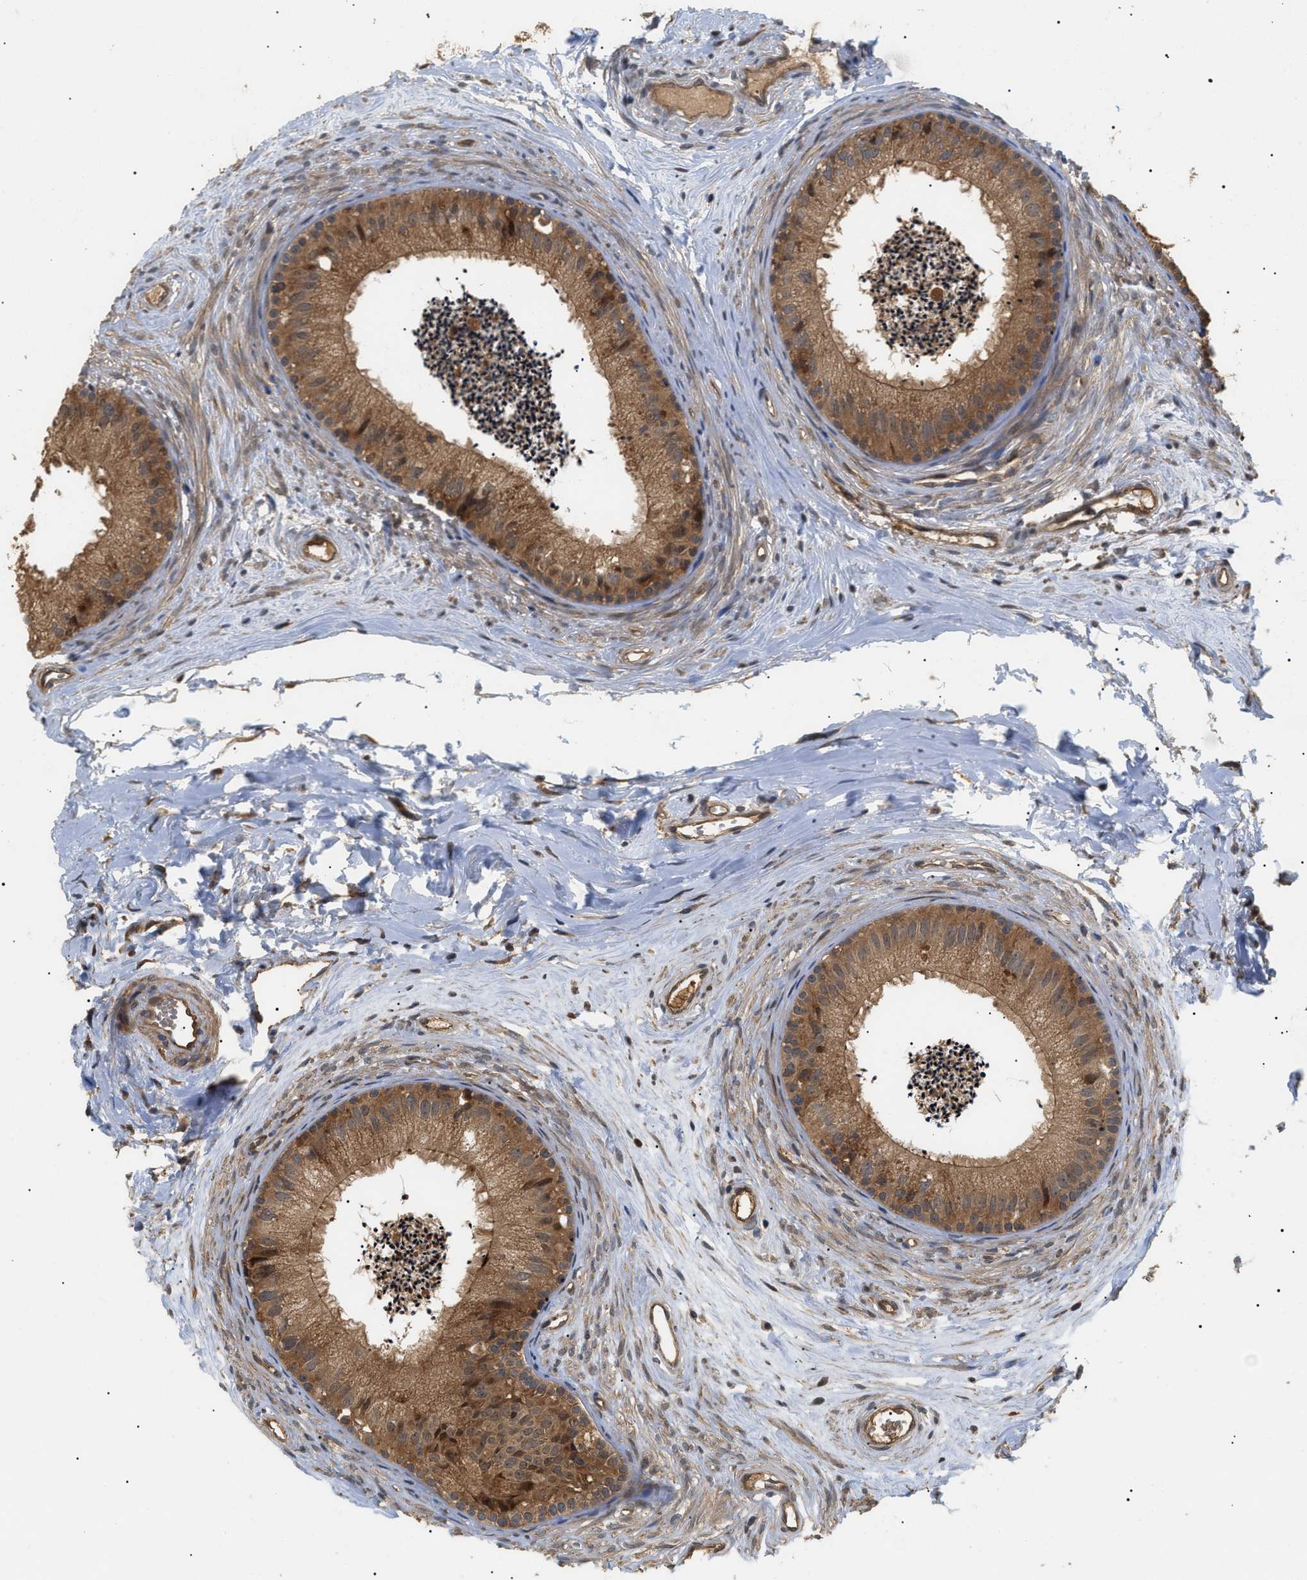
{"staining": {"intensity": "moderate", "quantity": ">75%", "location": "cytoplasmic/membranous,nuclear"}, "tissue": "epididymis", "cell_type": "Glandular cells", "image_type": "normal", "snomed": [{"axis": "morphology", "description": "Normal tissue, NOS"}, {"axis": "topography", "description": "Epididymis"}], "caption": "Epididymis stained with immunohistochemistry (IHC) demonstrates moderate cytoplasmic/membranous,nuclear positivity in approximately >75% of glandular cells. (IHC, brightfield microscopy, high magnification).", "gene": "ASTL", "patient": {"sex": "male", "age": 56}}